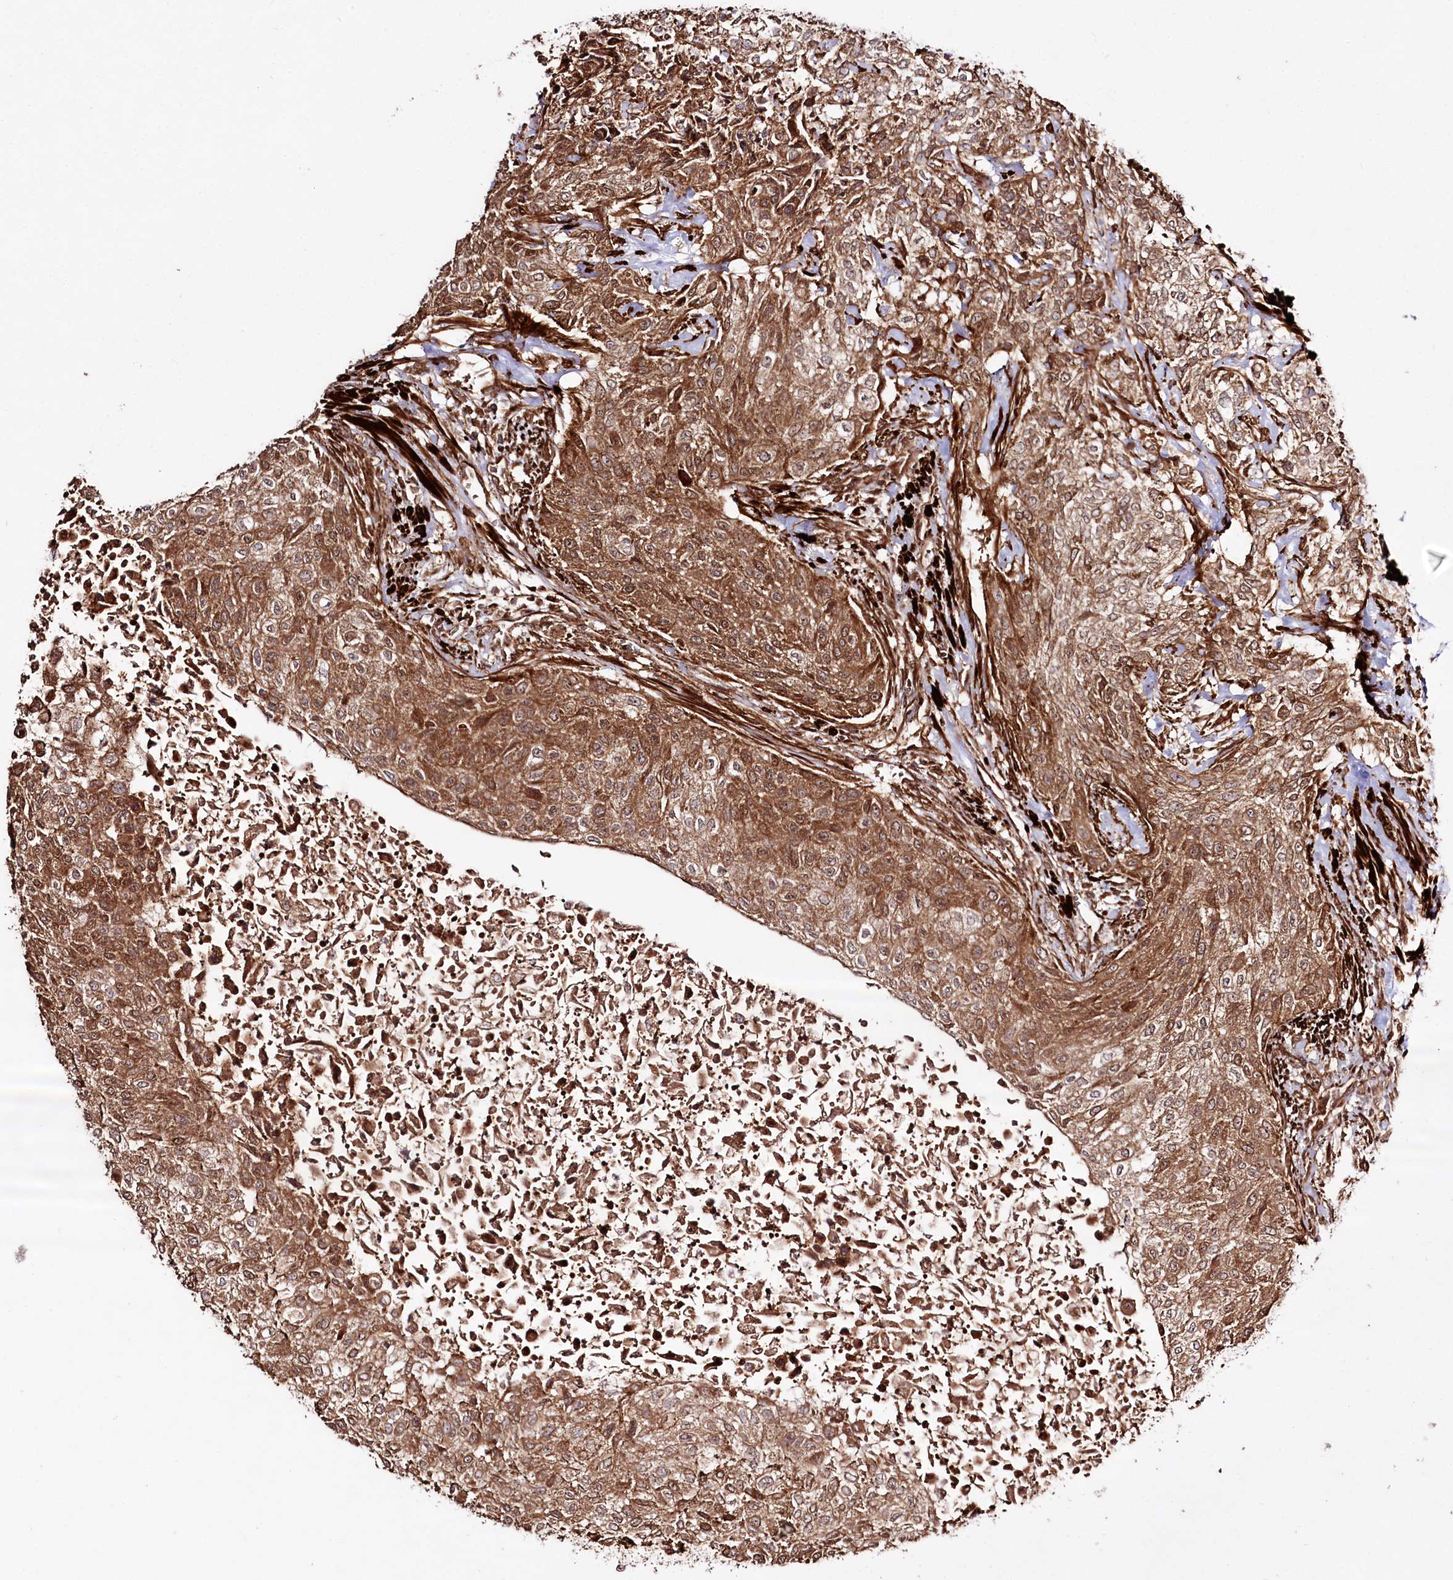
{"staining": {"intensity": "moderate", "quantity": ">75%", "location": "cytoplasmic/membranous"}, "tissue": "urothelial cancer", "cell_type": "Tumor cells", "image_type": "cancer", "snomed": [{"axis": "morphology", "description": "Normal tissue, NOS"}, {"axis": "morphology", "description": "Urothelial carcinoma, NOS"}, {"axis": "topography", "description": "Urinary bladder"}, {"axis": "topography", "description": "Peripheral nerve tissue"}], "caption": "Human urothelial cancer stained with a brown dye displays moderate cytoplasmic/membranous positive staining in approximately >75% of tumor cells.", "gene": "REXO2", "patient": {"sex": "male", "age": 35}}